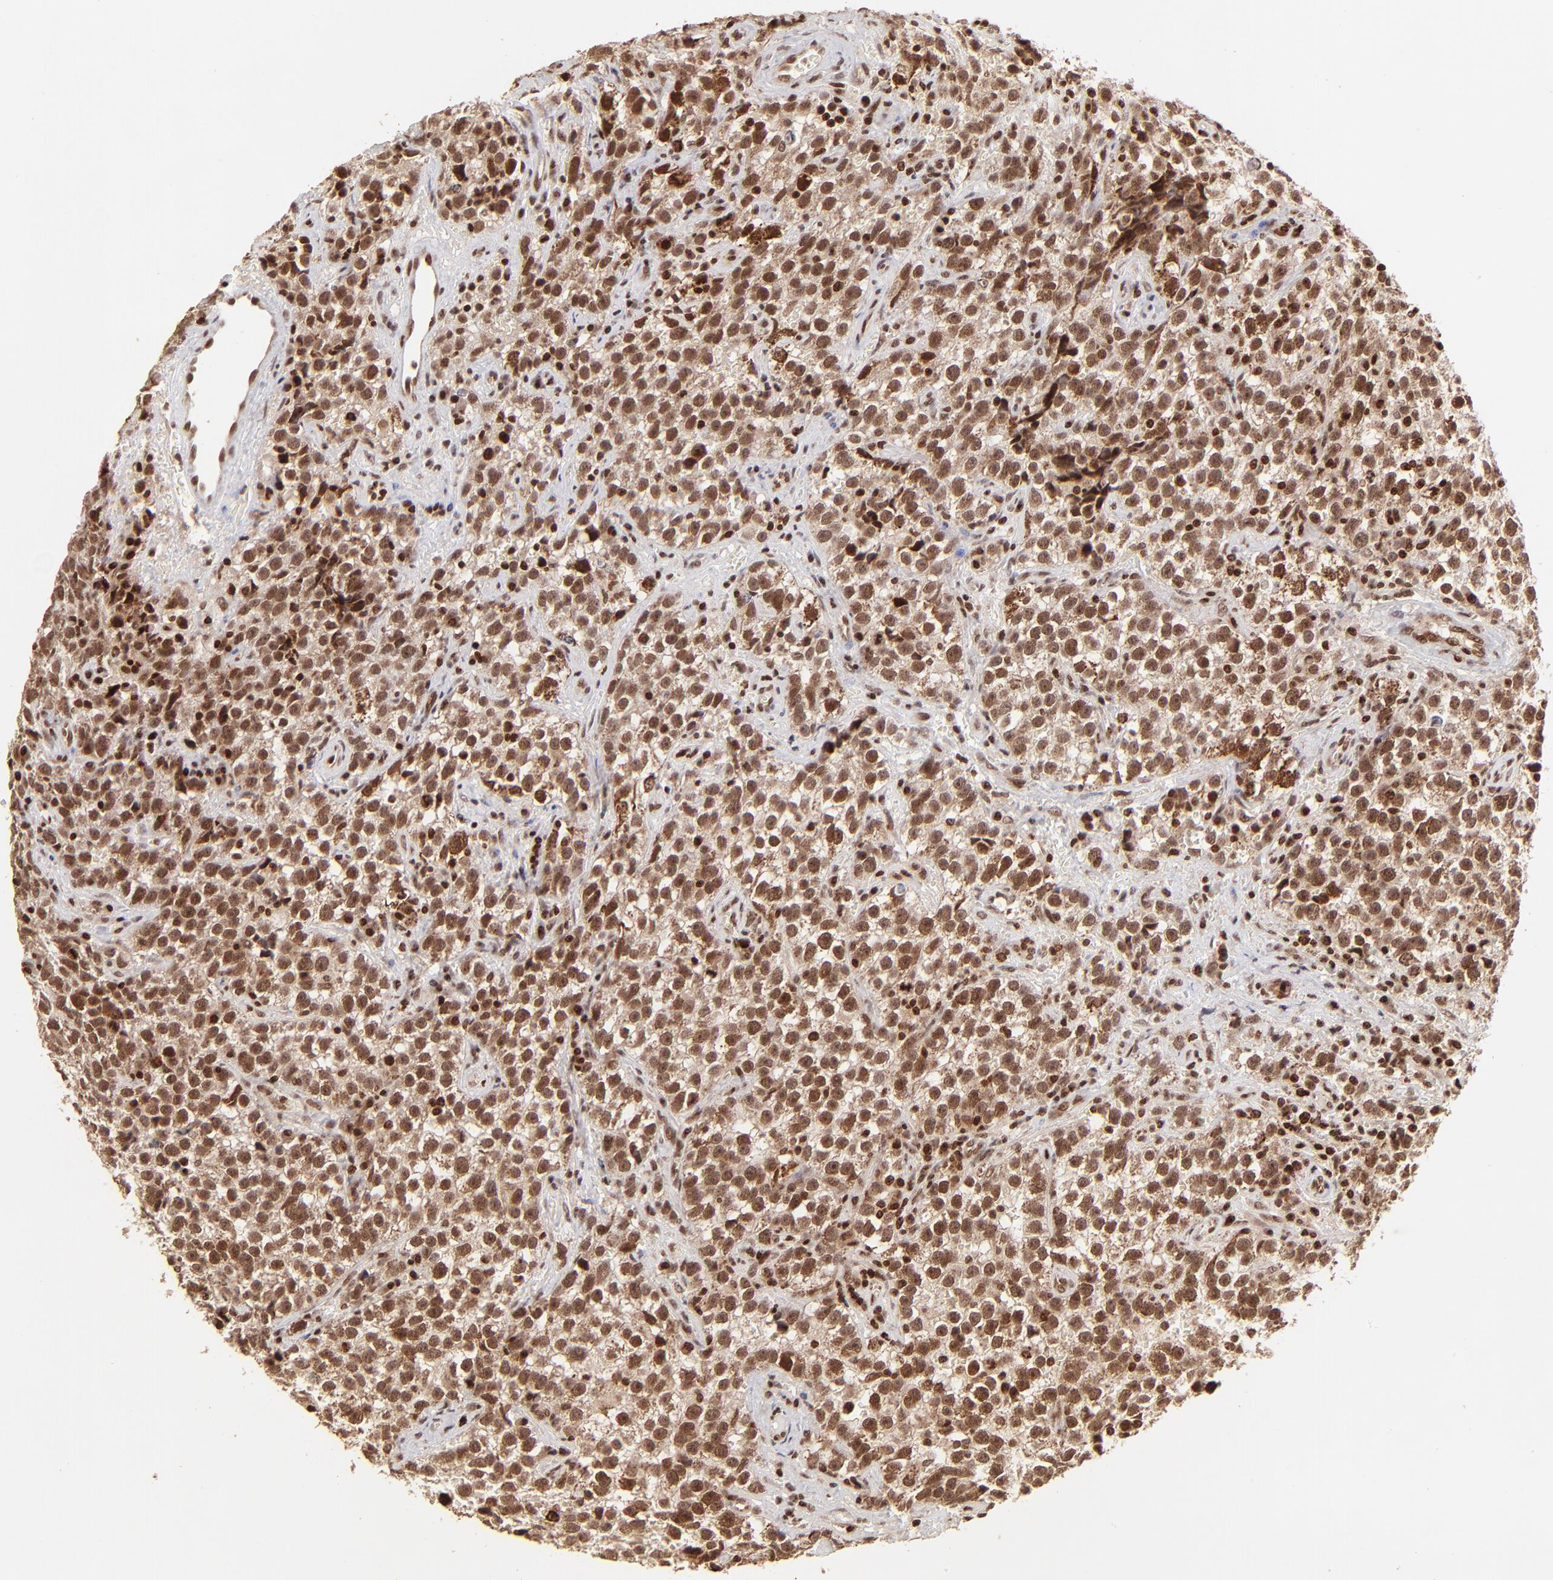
{"staining": {"intensity": "strong", "quantity": ">75%", "location": "cytoplasmic/membranous,nuclear"}, "tissue": "testis cancer", "cell_type": "Tumor cells", "image_type": "cancer", "snomed": [{"axis": "morphology", "description": "Seminoma, NOS"}, {"axis": "topography", "description": "Testis"}], "caption": "DAB (3,3'-diaminobenzidine) immunohistochemical staining of seminoma (testis) exhibits strong cytoplasmic/membranous and nuclear protein positivity in about >75% of tumor cells.", "gene": "MED15", "patient": {"sex": "male", "age": 38}}